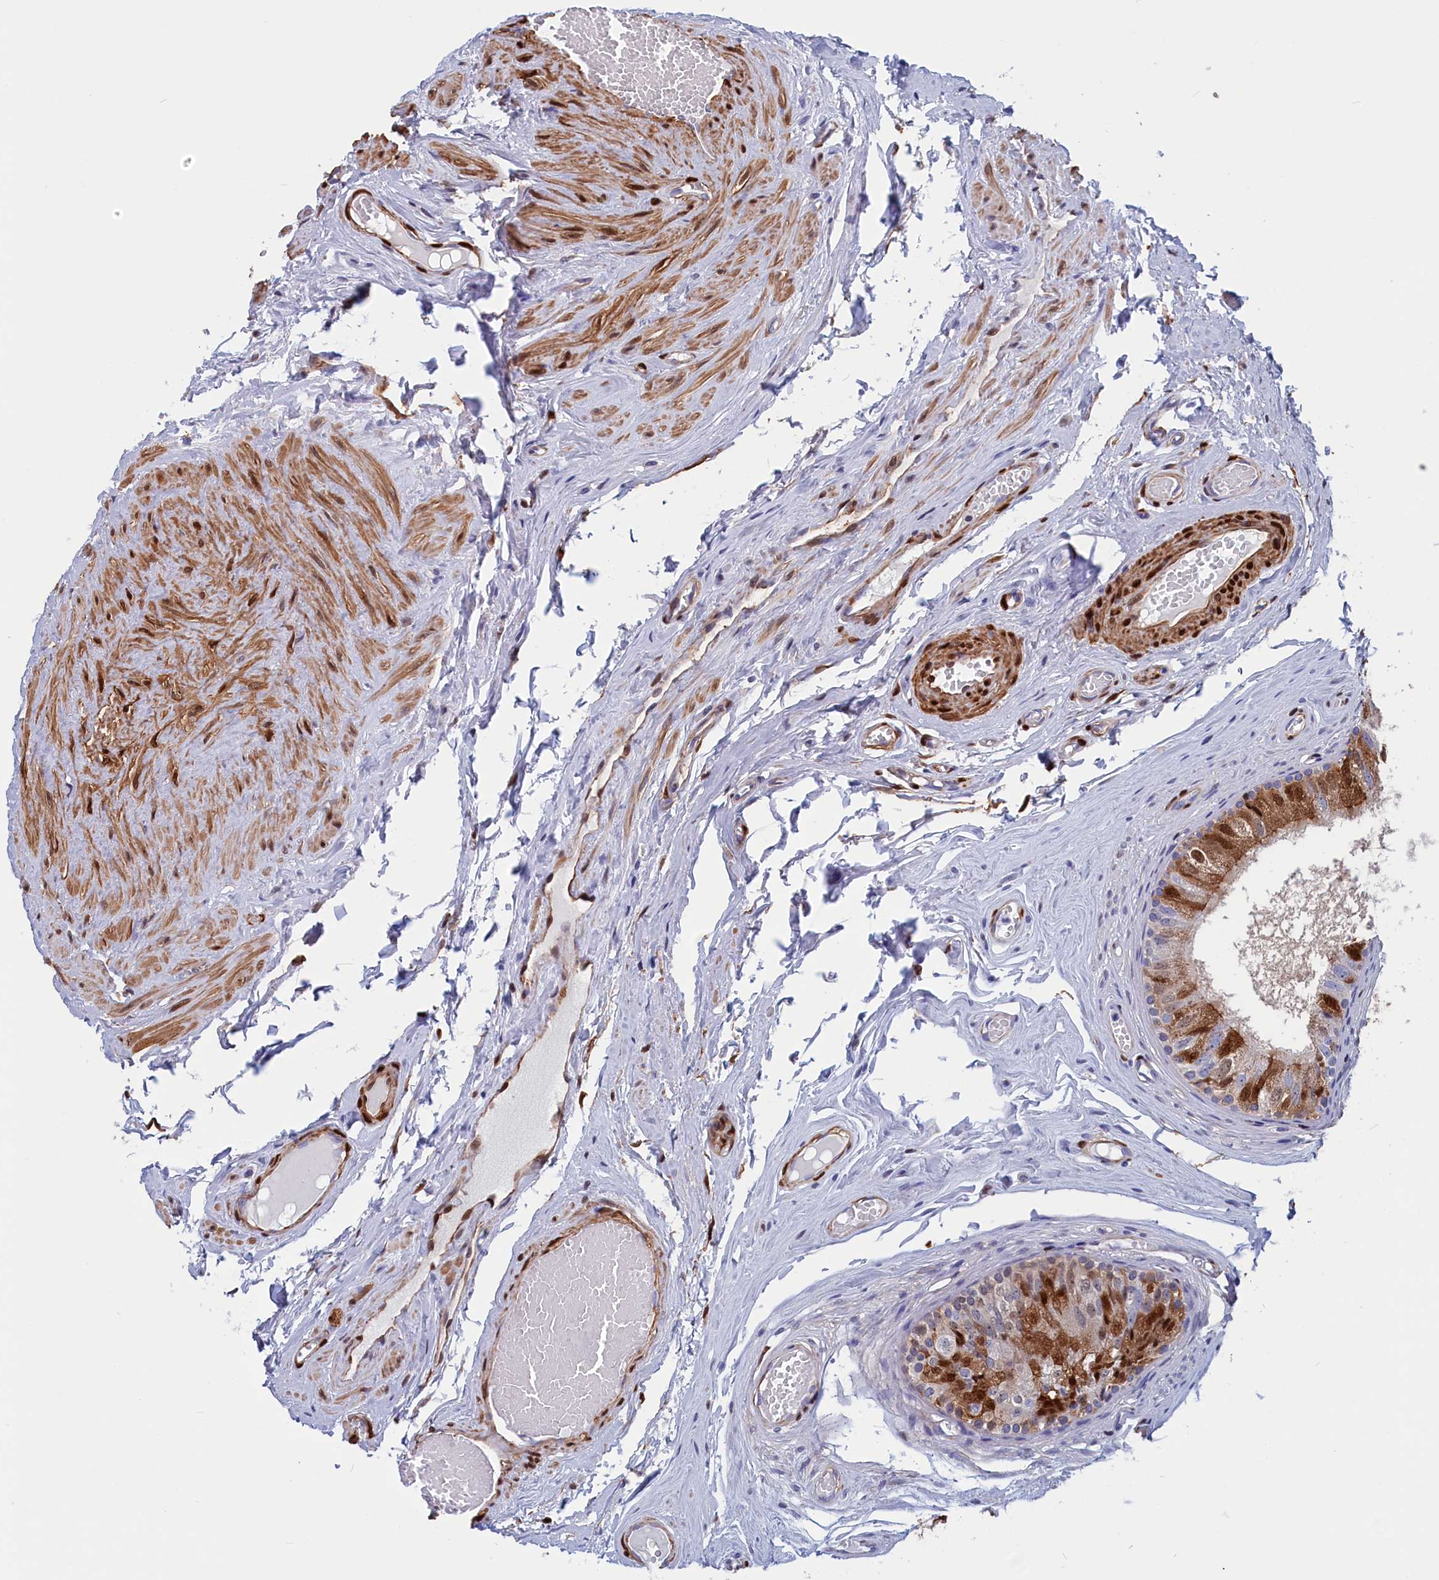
{"staining": {"intensity": "moderate", "quantity": "25%-75%", "location": "cytoplasmic/membranous,nuclear"}, "tissue": "epididymis", "cell_type": "Glandular cells", "image_type": "normal", "snomed": [{"axis": "morphology", "description": "Normal tissue, NOS"}, {"axis": "topography", "description": "Epididymis"}], "caption": "DAB (3,3'-diaminobenzidine) immunohistochemical staining of benign human epididymis displays moderate cytoplasmic/membranous,nuclear protein staining in approximately 25%-75% of glandular cells.", "gene": "CRIP1", "patient": {"sex": "male", "age": 79}}